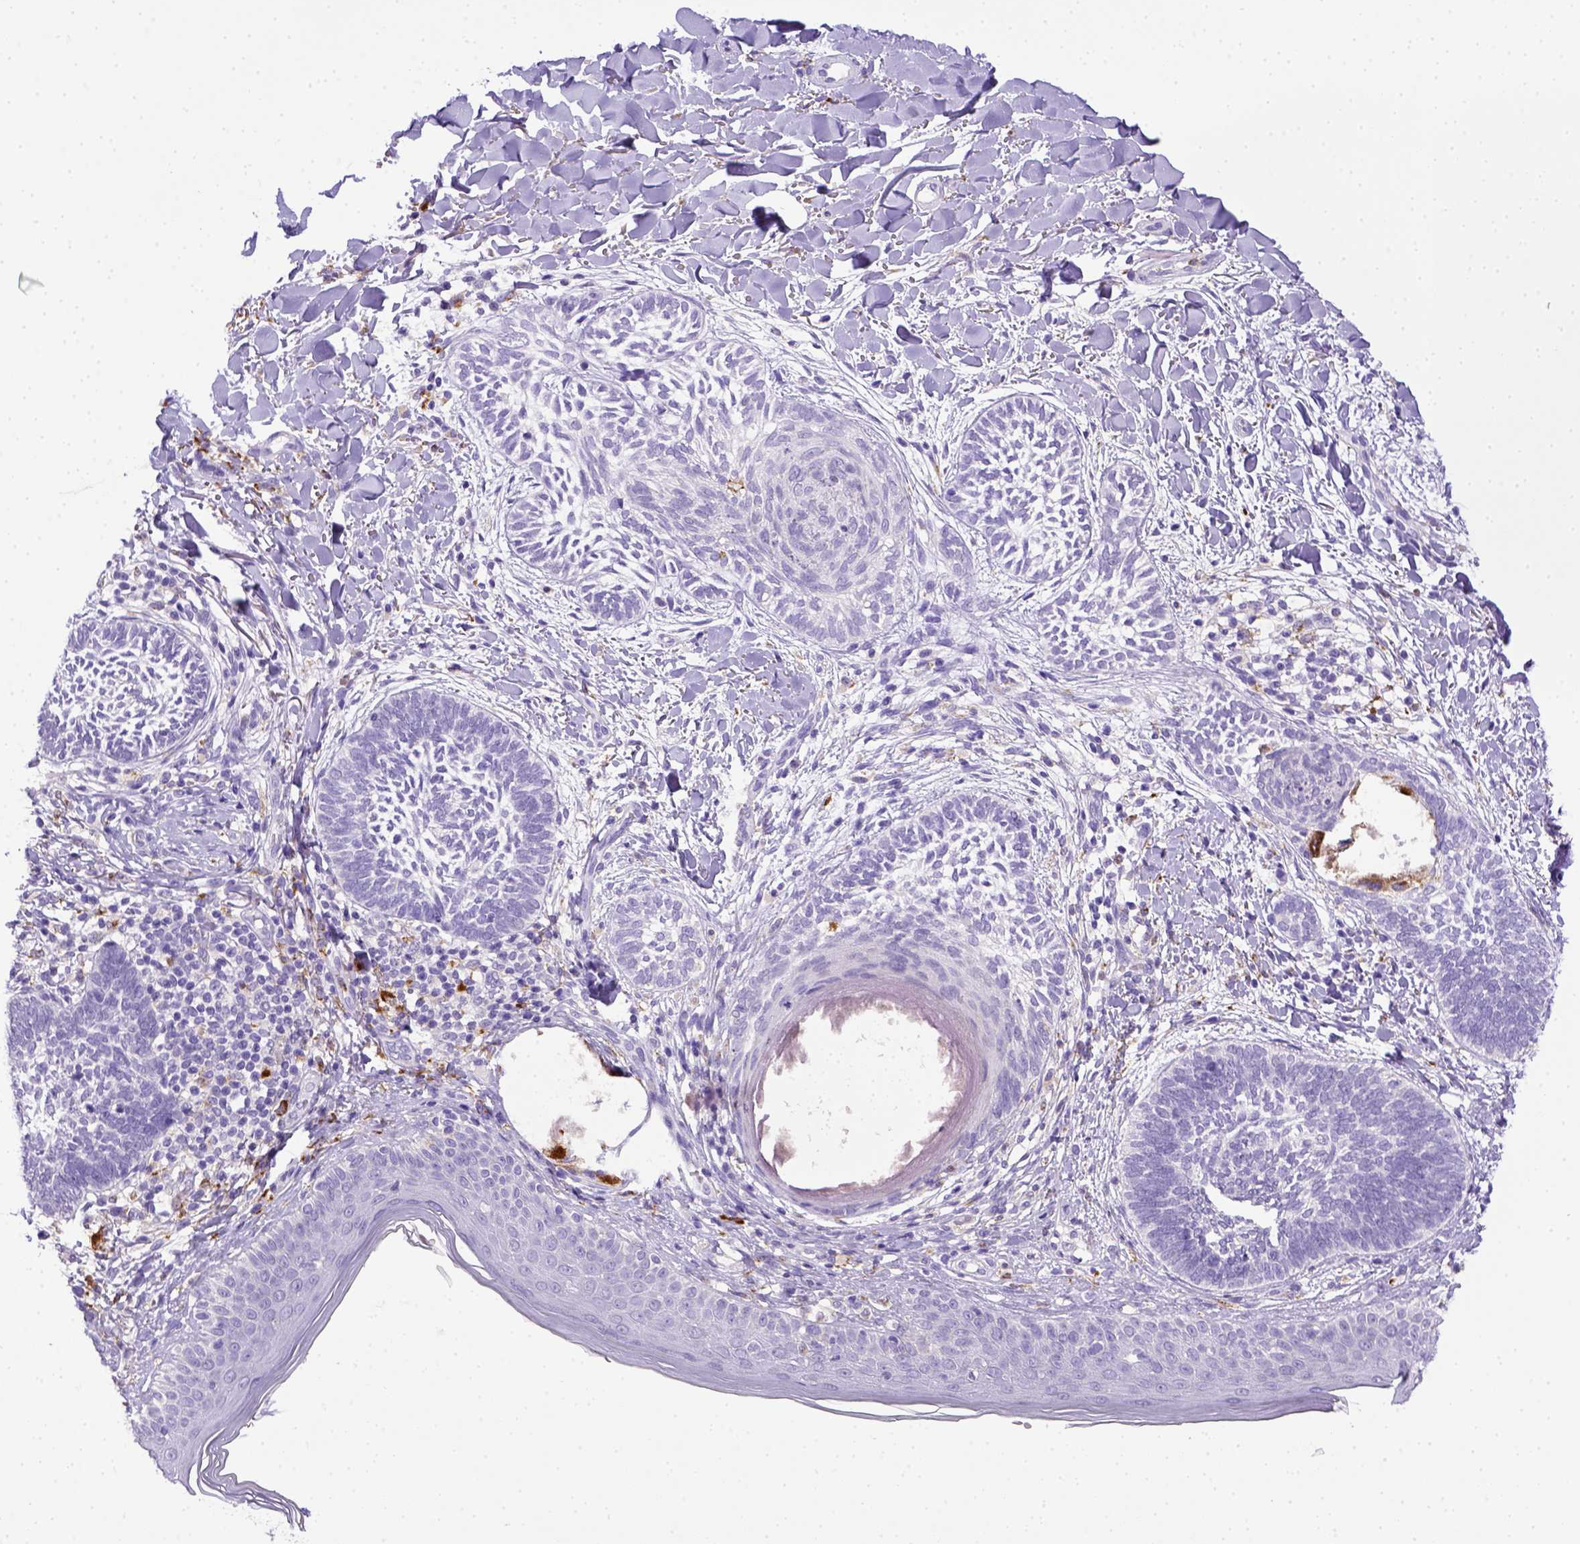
{"staining": {"intensity": "negative", "quantity": "none", "location": "none"}, "tissue": "skin cancer", "cell_type": "Tumor cells", "image_type": "cancer", "snomed": [{"axis": "morphology", "description": "Normal tissue, NOS"}, {"axis": "morphology", "description": "Basal cell carcinoma"}, {"axis": "topography", "description": "Skin"}], "caption": "IHC image of neoplastic tissue: basal cell carcinoma (skin) stained with DAB shows no significant protein positivity in tumor cells.", "gene": "CD68", "patient": {"sex": "male", "age": 46}}